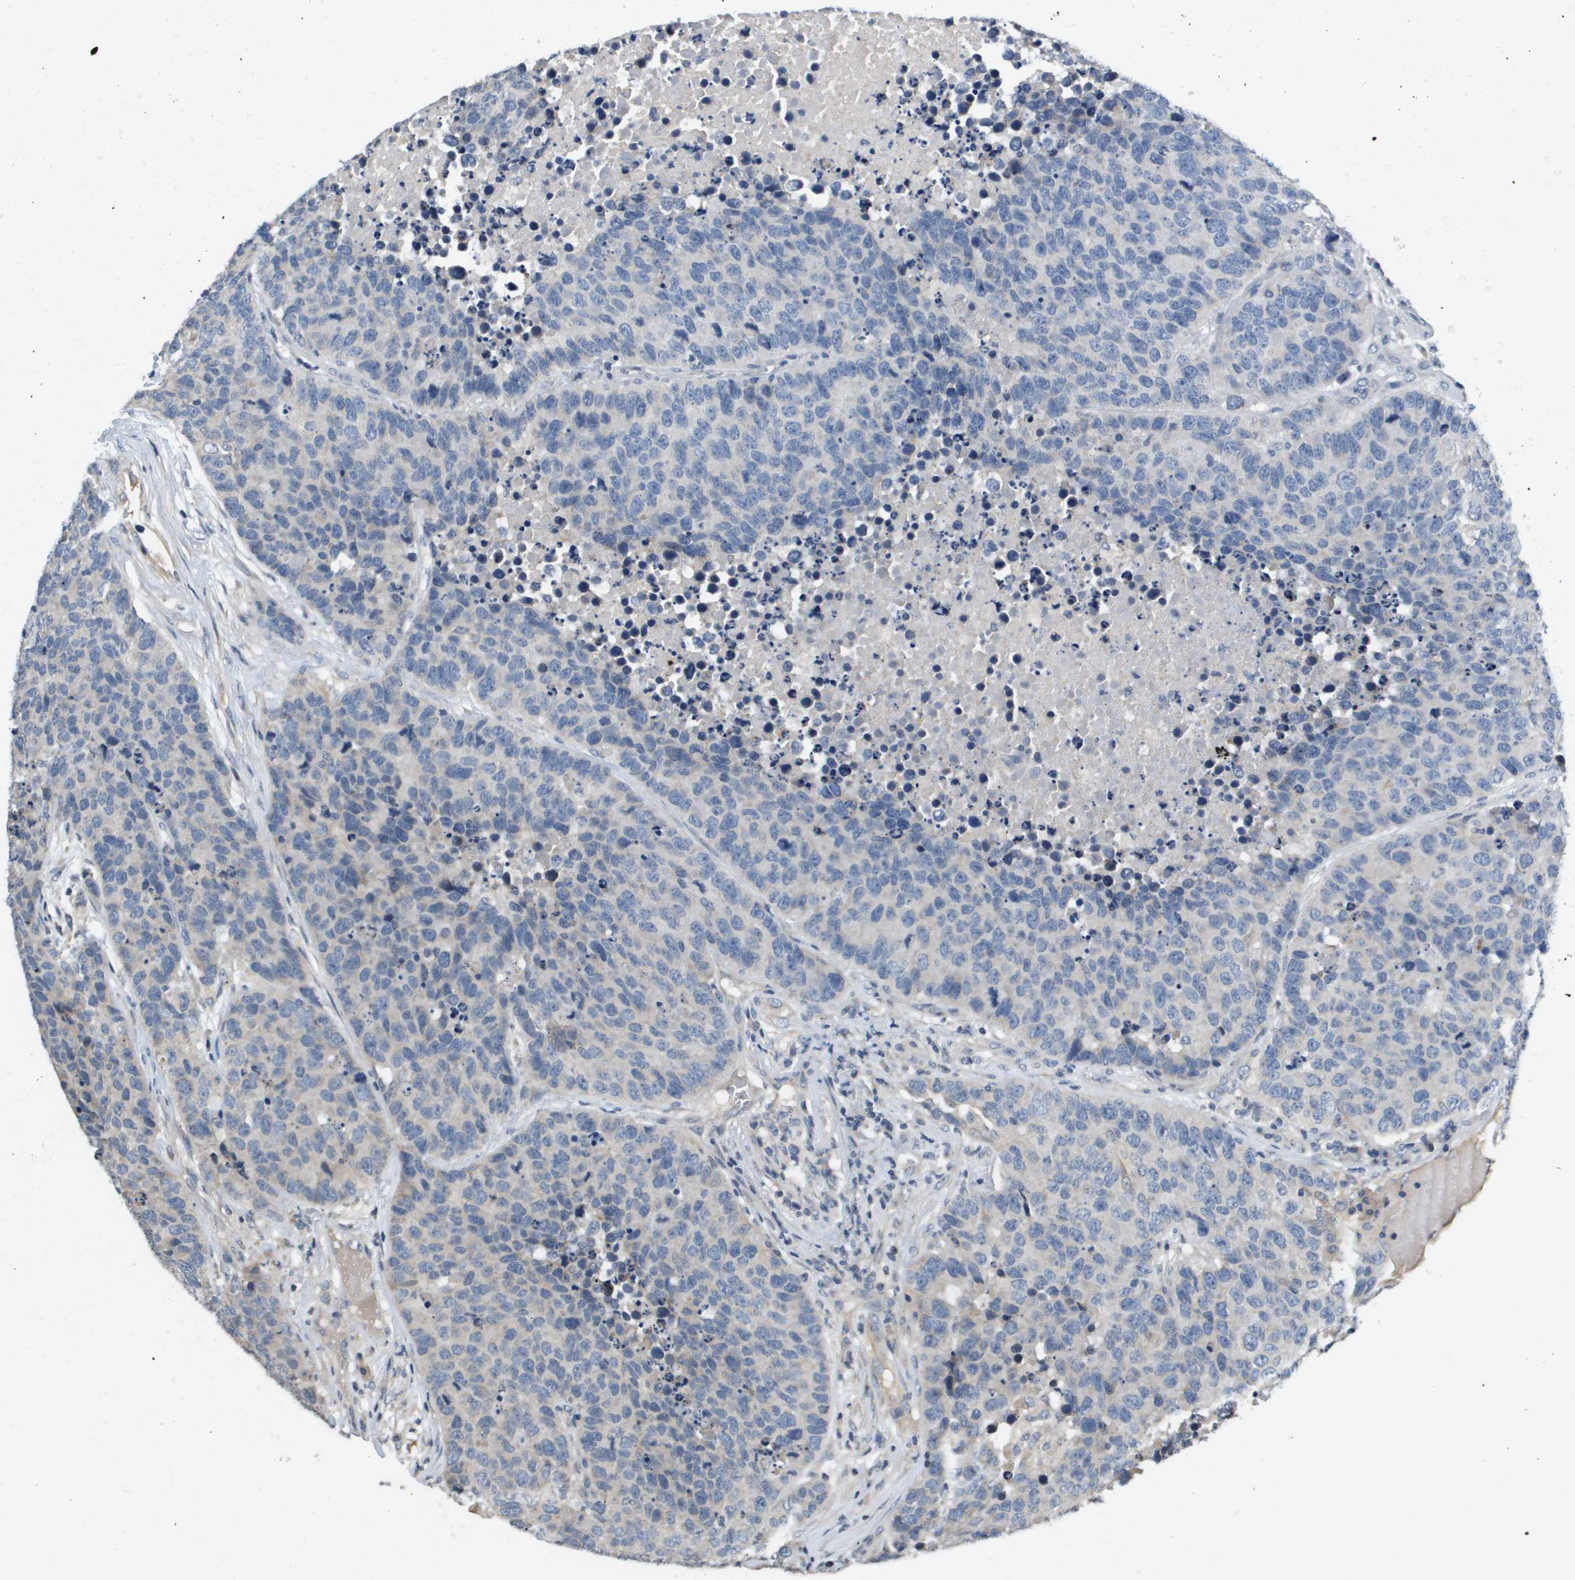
{"staining": {"intensity": "weak", "quantity": "<25%", "location": "cytoplasmic/membranous"}, "tissue": "carcinoid", "cell_type": "Tumor cells", "image_type": "cancer", "snomed": [{"axis": "morphology", "description": "Carcinoid, malignant, NOS"}, {"axis": "topography", "description": "Lung"}], "caption": "Protein analysis of malignant carcinoid displays no significant positivity in tumor cells.", "gene": "CAPN11", "patient": {"sex": "male", "age": 60}}